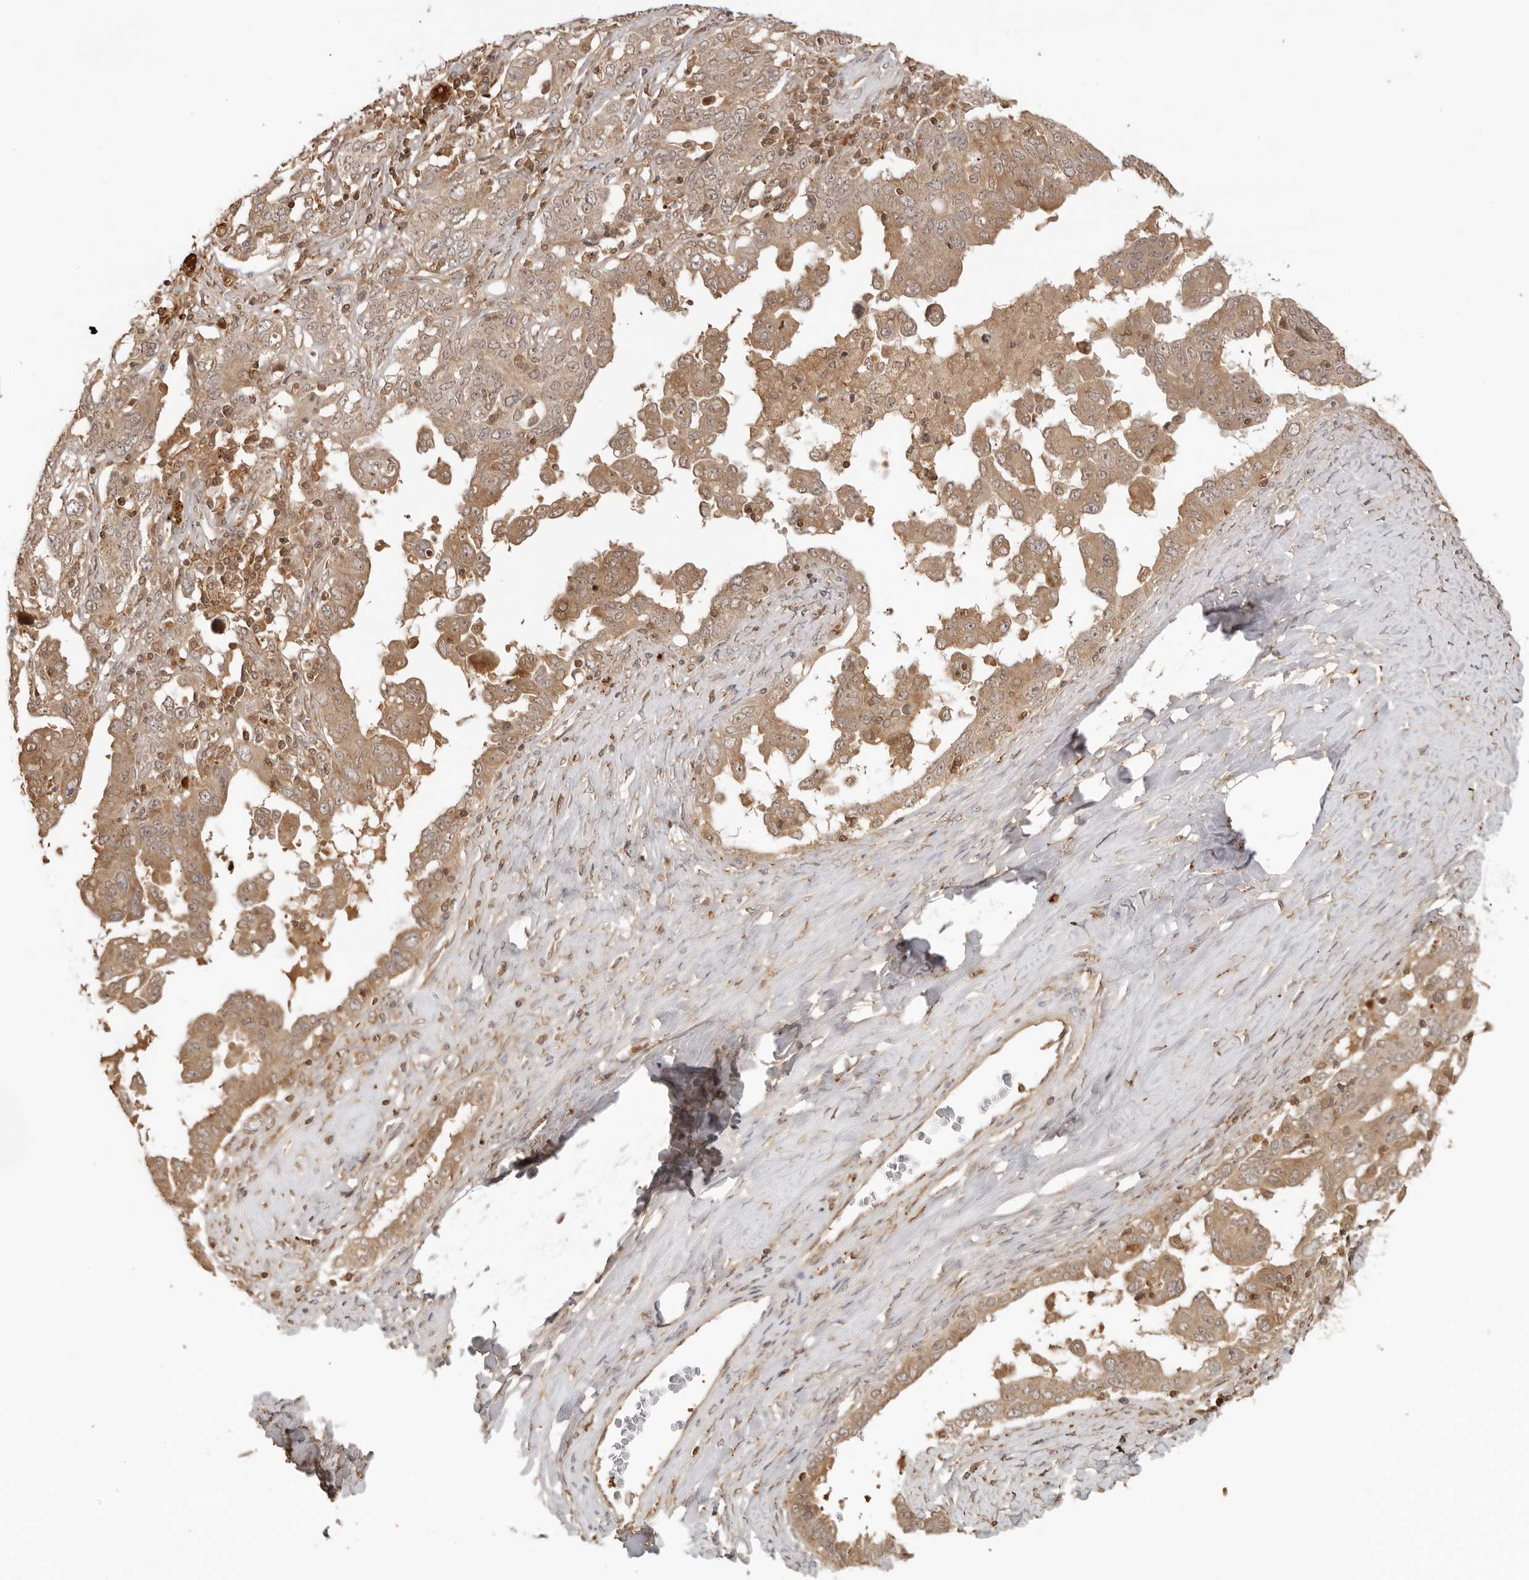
{"staining": {"intensity": "moderate", "quantity": ">75%", "location": "cytoplasmic/membranous"}, "tissue": "ovarian cancer", "cell_type": "Tumor cells", "image_type": "cancer", "snomed": [{"axis": "morphology", "description": "Carcinoma, endometroid"}, {"axis": "topography", "description": "Ovary"}], "caption": "Protein positivity by immunohistochemistry reveals moderate cytoplasmic/membranous expression in approximately >75% of tumor cells in ovarian cancer. (Brightfield microscopy of DAB IHC at high magnification).", "gene": "IKBKE", "patient": {"sex": "female", "age": 62}}